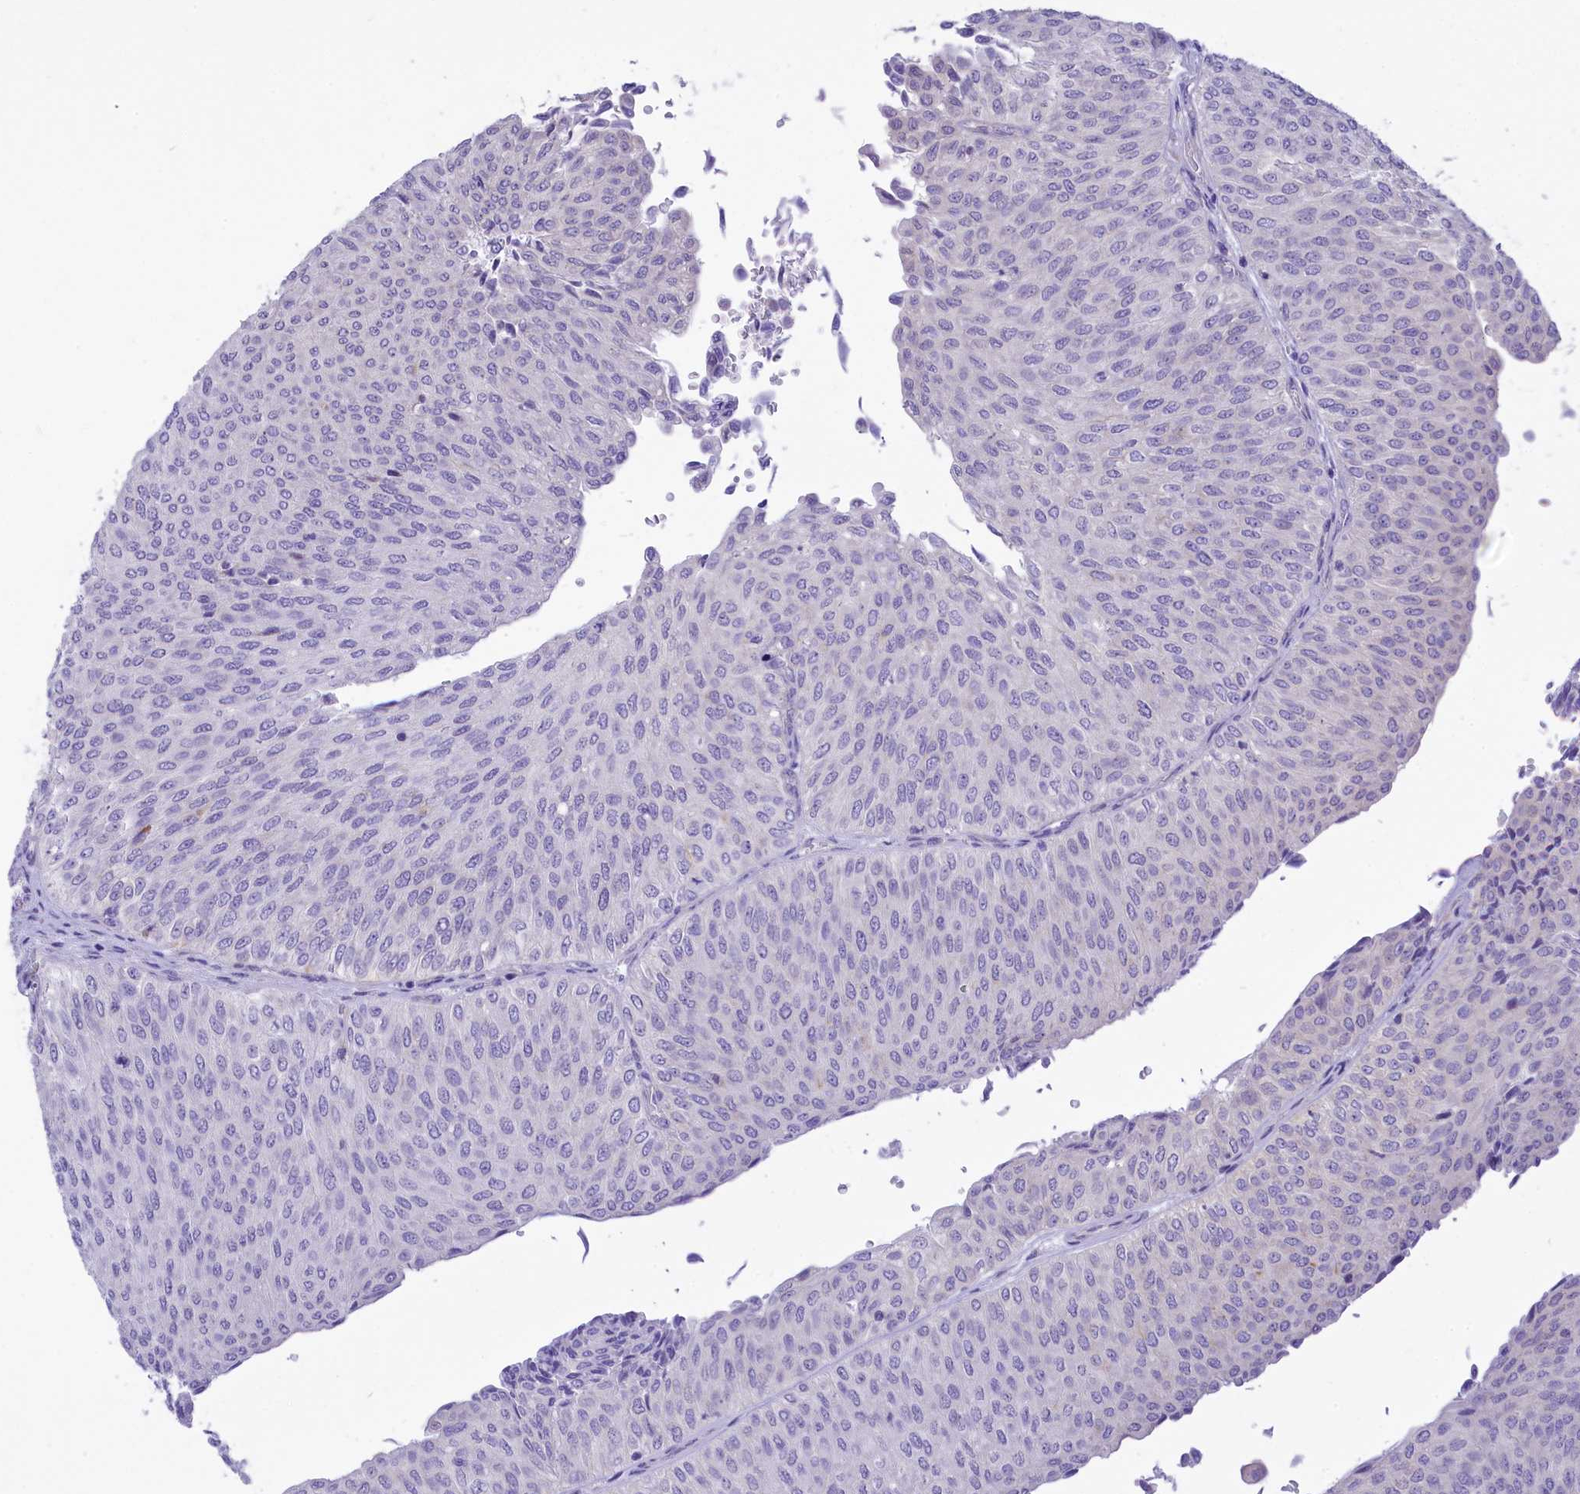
{"staining": {"intensity": "negative", "quantity": "none", "location": "none"}, "tissue": "urothelial cancer", "cell_type": "Tumor cells", "image_type": "cancer", "snomed": [{"axis": "morphology", "description": "Urothelial carcinoma, Low grade"}, {"axis": "topography", "description": "Urinary bladder"}], "caption": "This is an IHC photomicrograph of human urothelial cancer. There is no staining in tumor cells.", "gene": "DCAF16", "patient": {"sex": "male", "age": 78}}